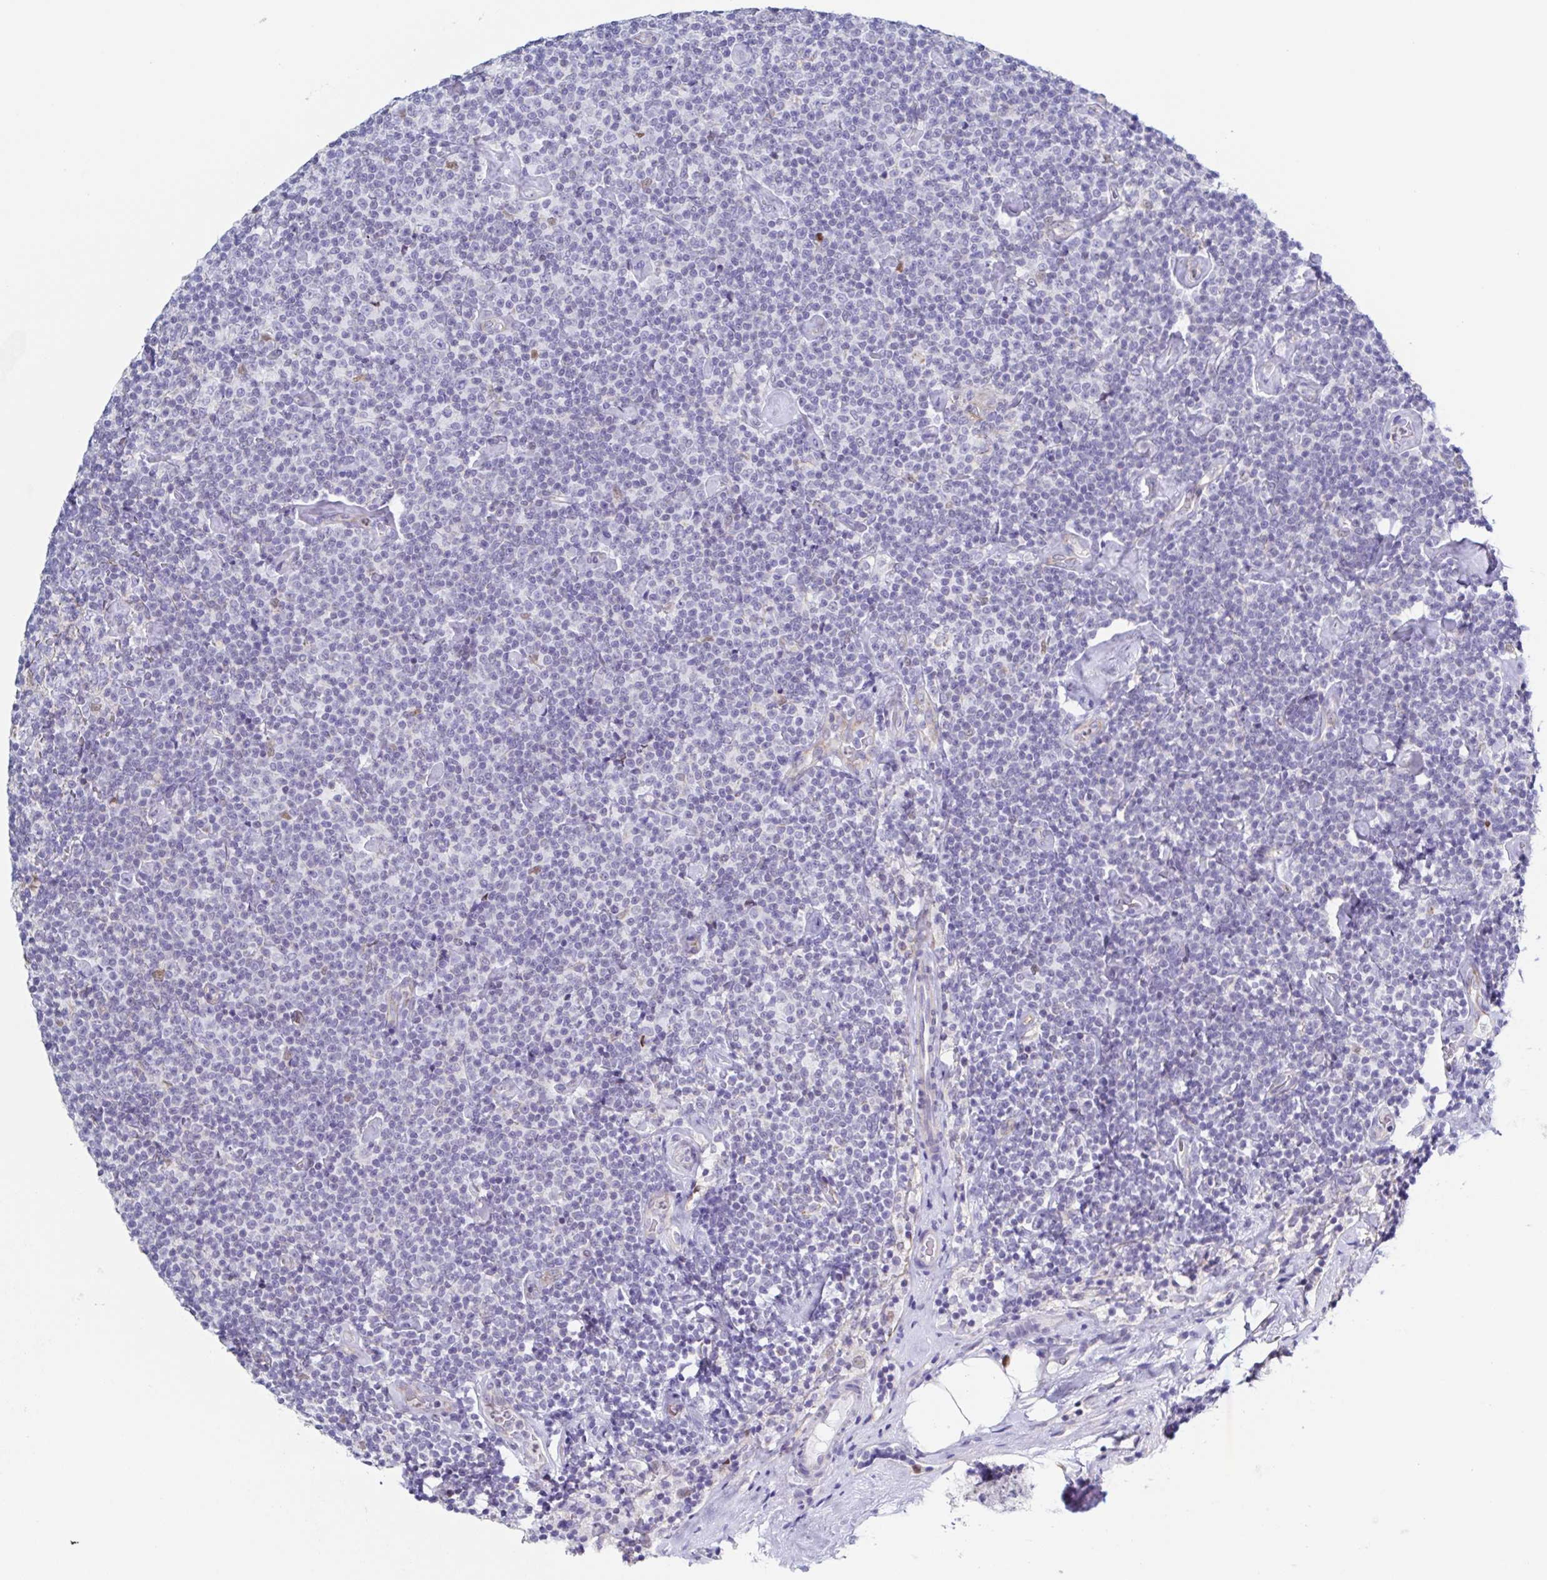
{"staining": {"intensity": "negative", "quantity": "none", "location": "none"}, "tissue": "lymphoma", "cell_type": "Tumor cells", "image_type": "cancer", "snomed": [{"axis": "morphology", "description": "Malignant lymphoma, non-Hodgkin's type, Low grade"}, {"axis": "topography", "description": "Lymph node"}], "caption": "This photomicrograph is of lymphoma stained with immunohistochemistry (IHC) to label a protein in brown with the nuclei are counter-stained blue. There is no staining in tumor cells.", "gene": "PBOV1", "patient": {"sex": "male", "age": 81}}